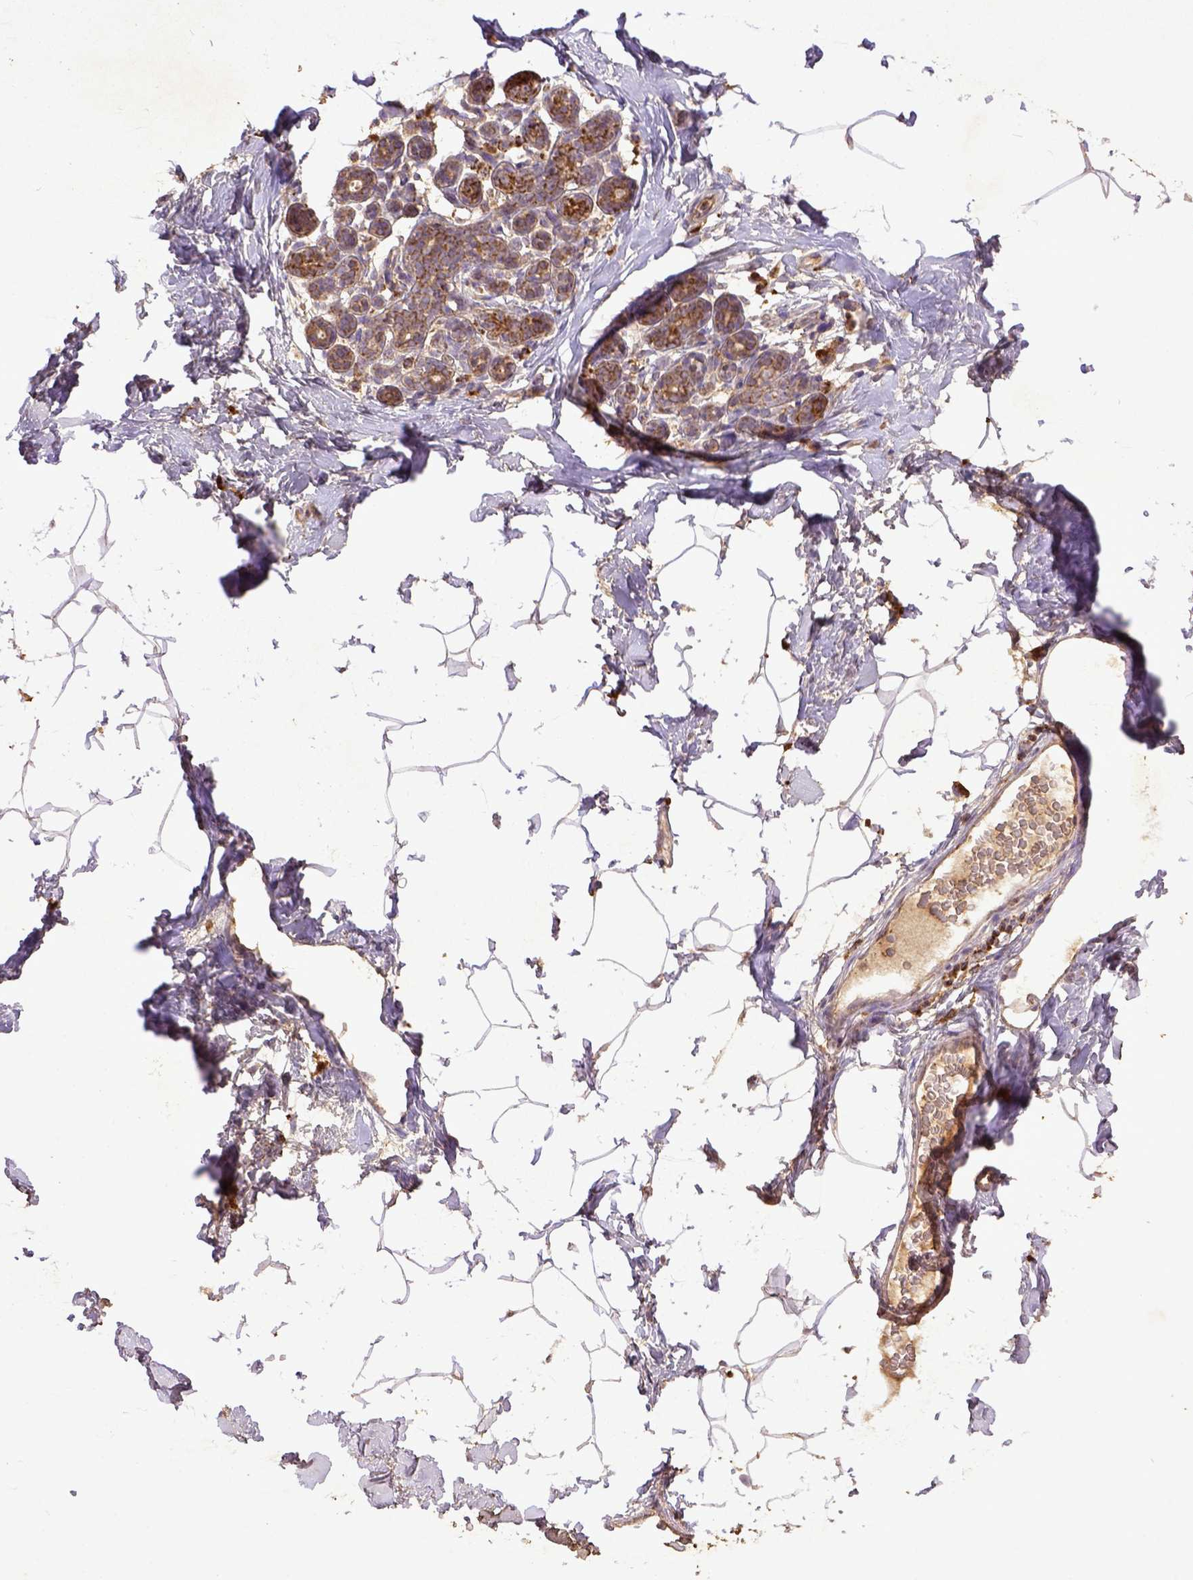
{"staining": {"intensity": "moderate", "quantity": ">75%", "location": "cytoplasmic/membranous"}, "tissue": "breast", "cell_type": "Adipocytes", "image_type": "normal", "snomed": [{"axis": "morphology", "description": "Normal tissue, NOS"}, {"axis": "topography", "description": "Breast"}], "caption": "A brown stain labels moderate cytoplasmic/membranous staining of a protein in adipocytes of normal human breast.", "gene": "MT", "patient": {"sex": "female", "age": 32}}